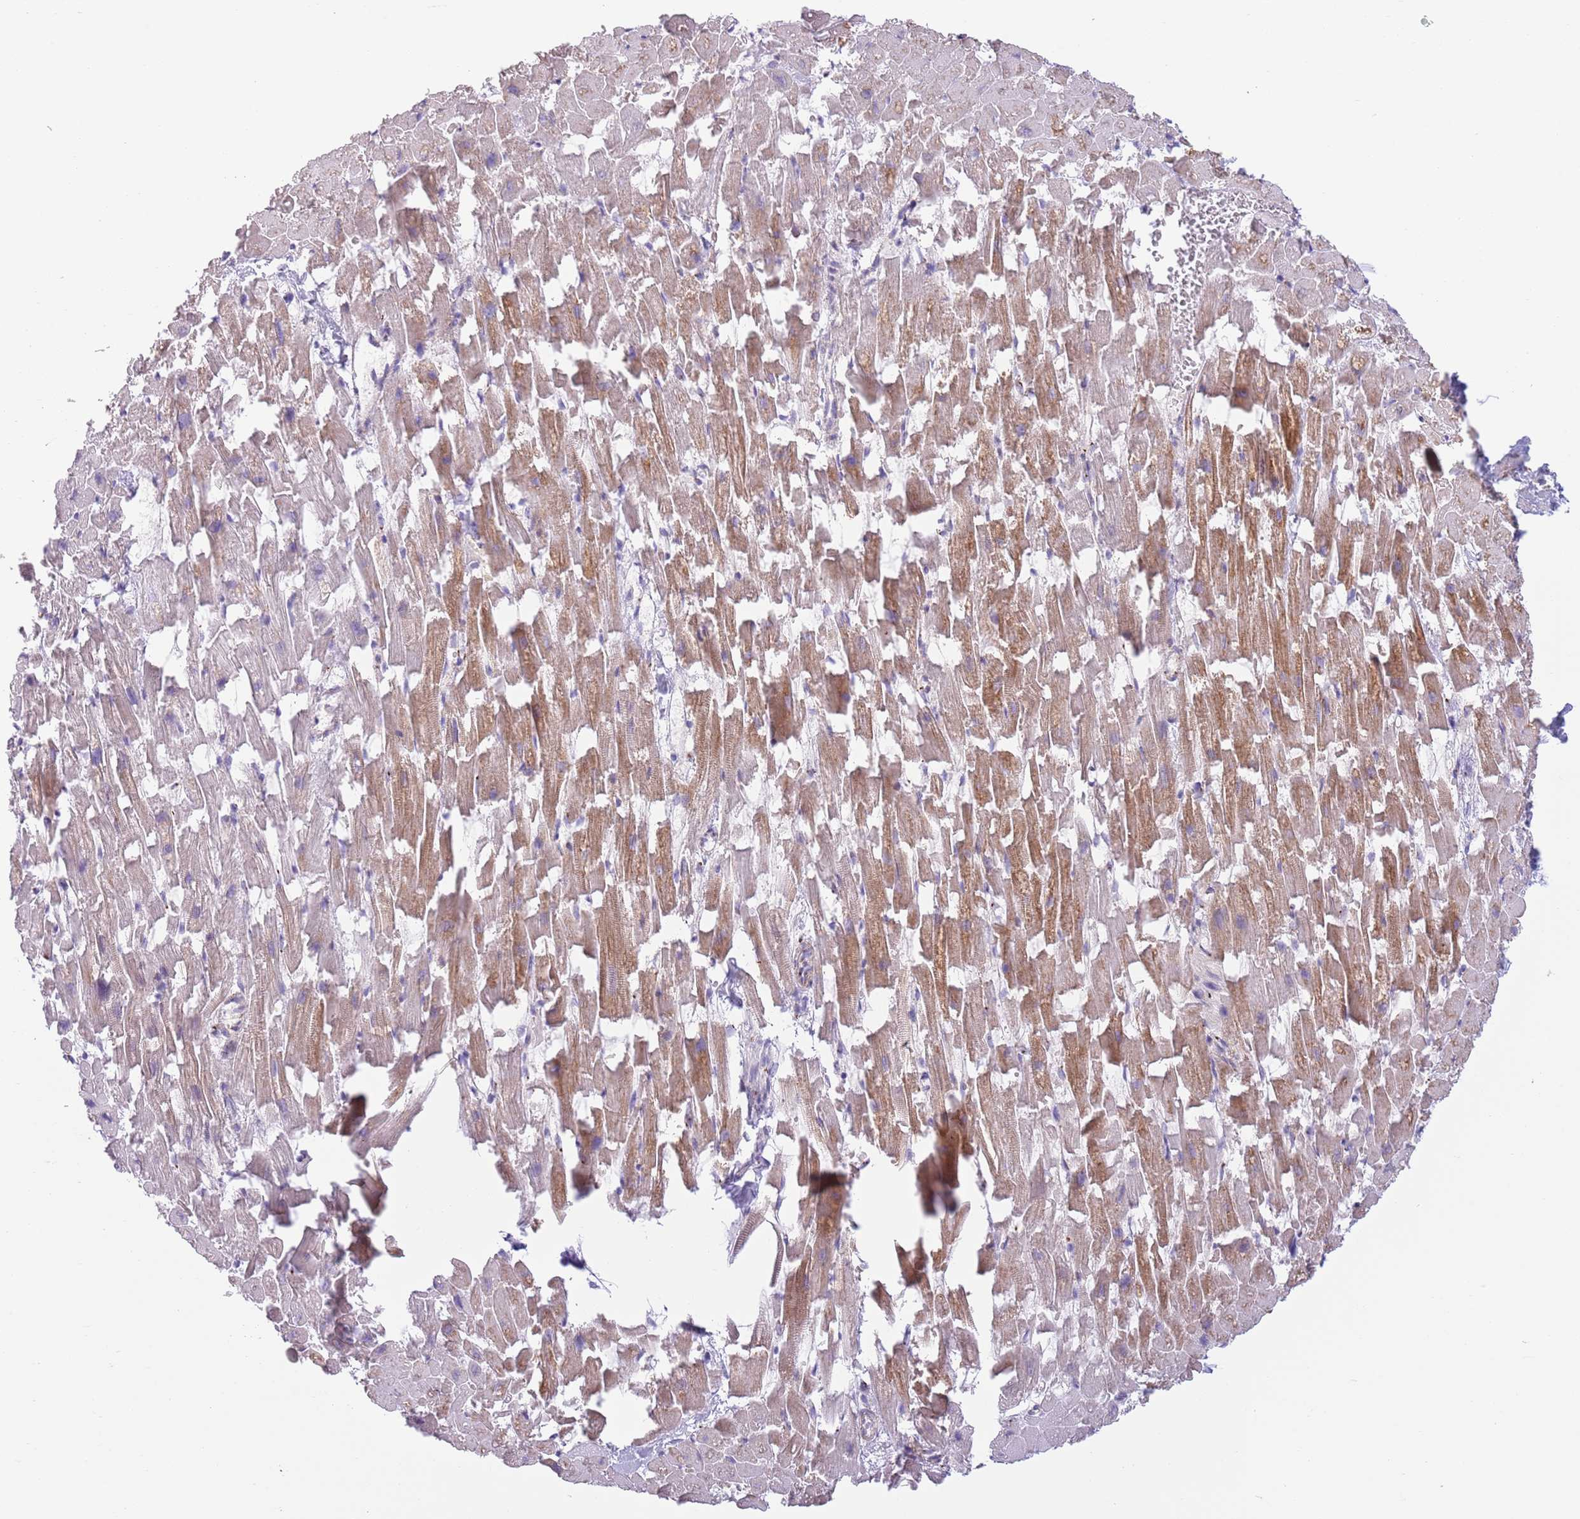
{"staining": {"intensity": "moderate", "quantity": ">75%", "location": "cytoplasmic/membranous"}, "tissue": "heart muscle", "cell_type": "Cardiomyocytes", "image_type": "normal", "snomed": [{"axis": "morphology", "description": "Normal tissue, NOS"}, {"axis": "topography", "description": "Heart"}], "caption": "IHC of unremarkable heart muscle exhibits medium levels of moderate cytoplasmic/membranous expression in approximately >75% of cardiomyocytes.", "gene": "C20orf96", "patient": {"sex": "female", "age": 64}}